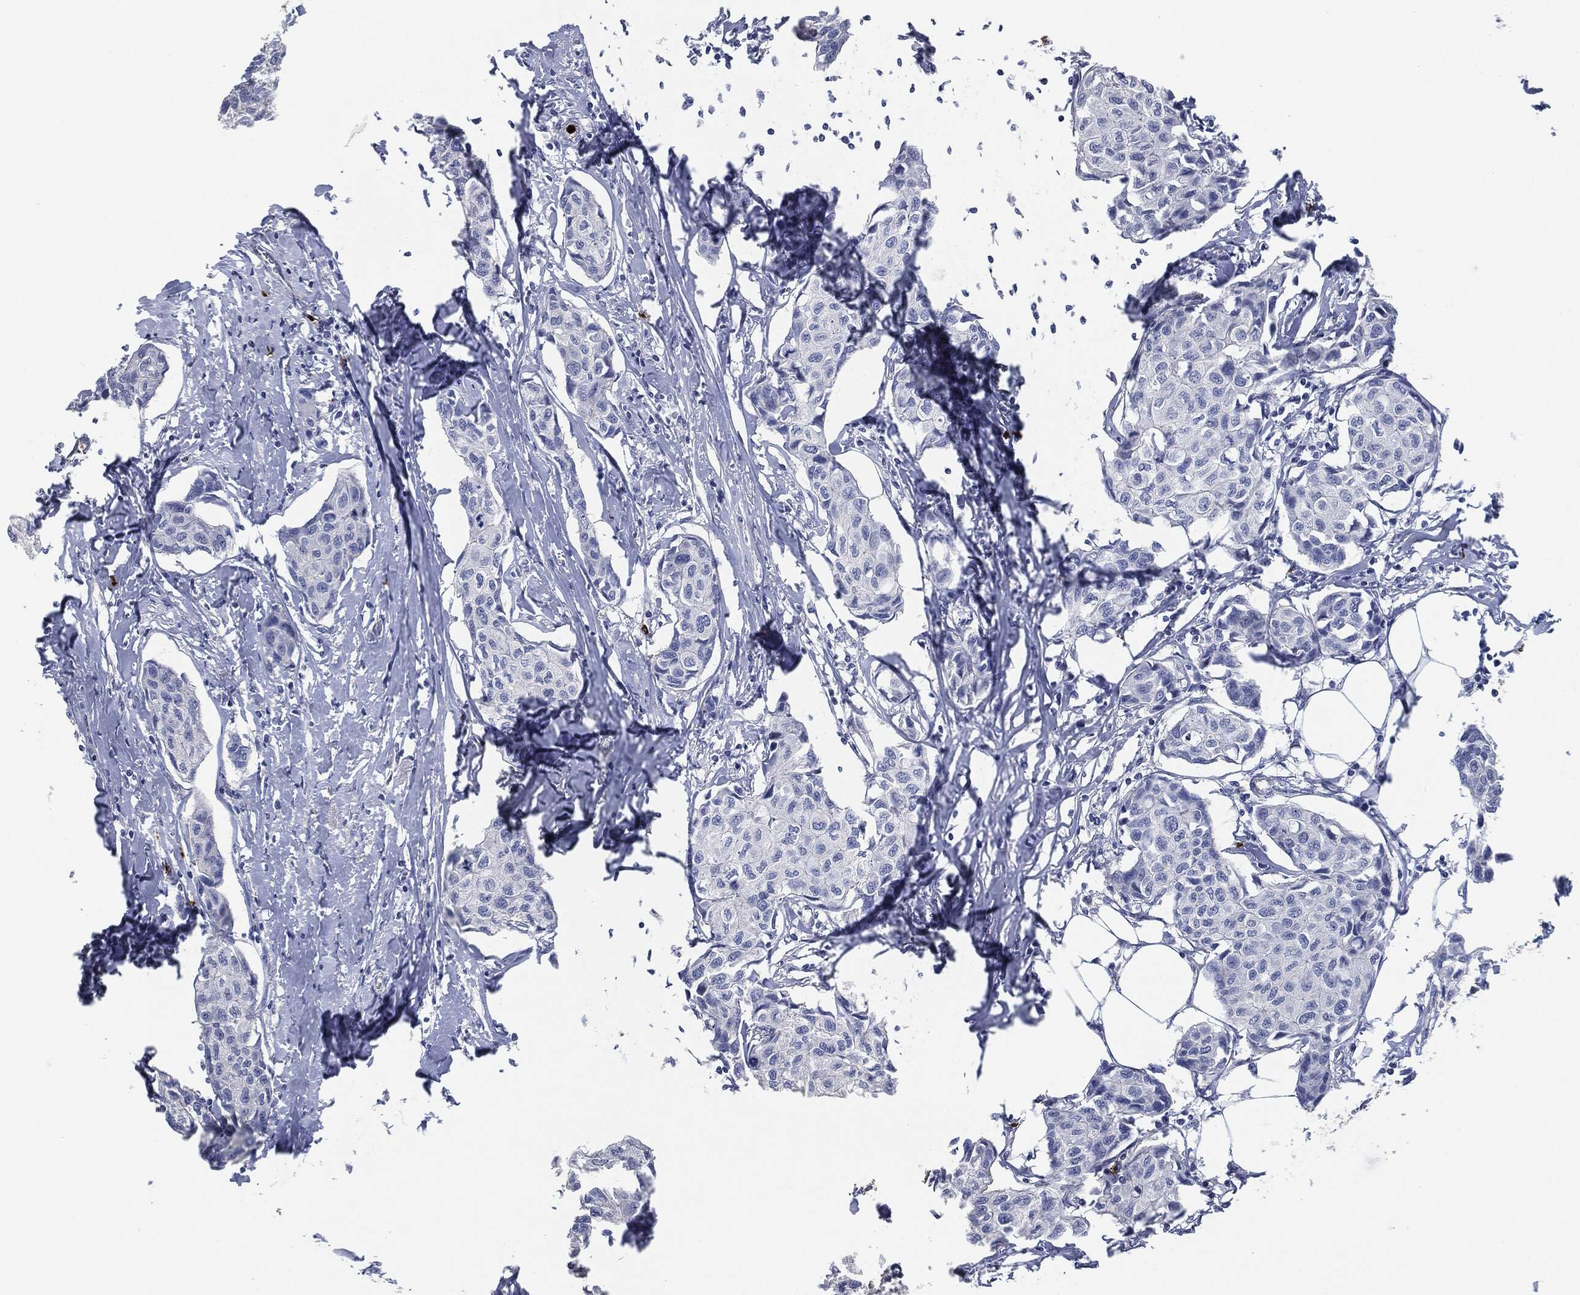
{"staining": {"intensity": "negative", "quantity": "none", "location": "none"}, "tissue": "breast cancer", "cell_type": "Tumor cells", "image_type": "cancer", "snomed": [{"axis": "morphology", "description": "Duct carcinoma"}, {"axis": "topography", "description": "Breast"}], "caption": "Immunohistochemical staining of intraductal carcinoma (breast) reveals no significant positivity in tumor cells.", "gene": "MPO", "patient": {"sex": "female", "age": 80}}